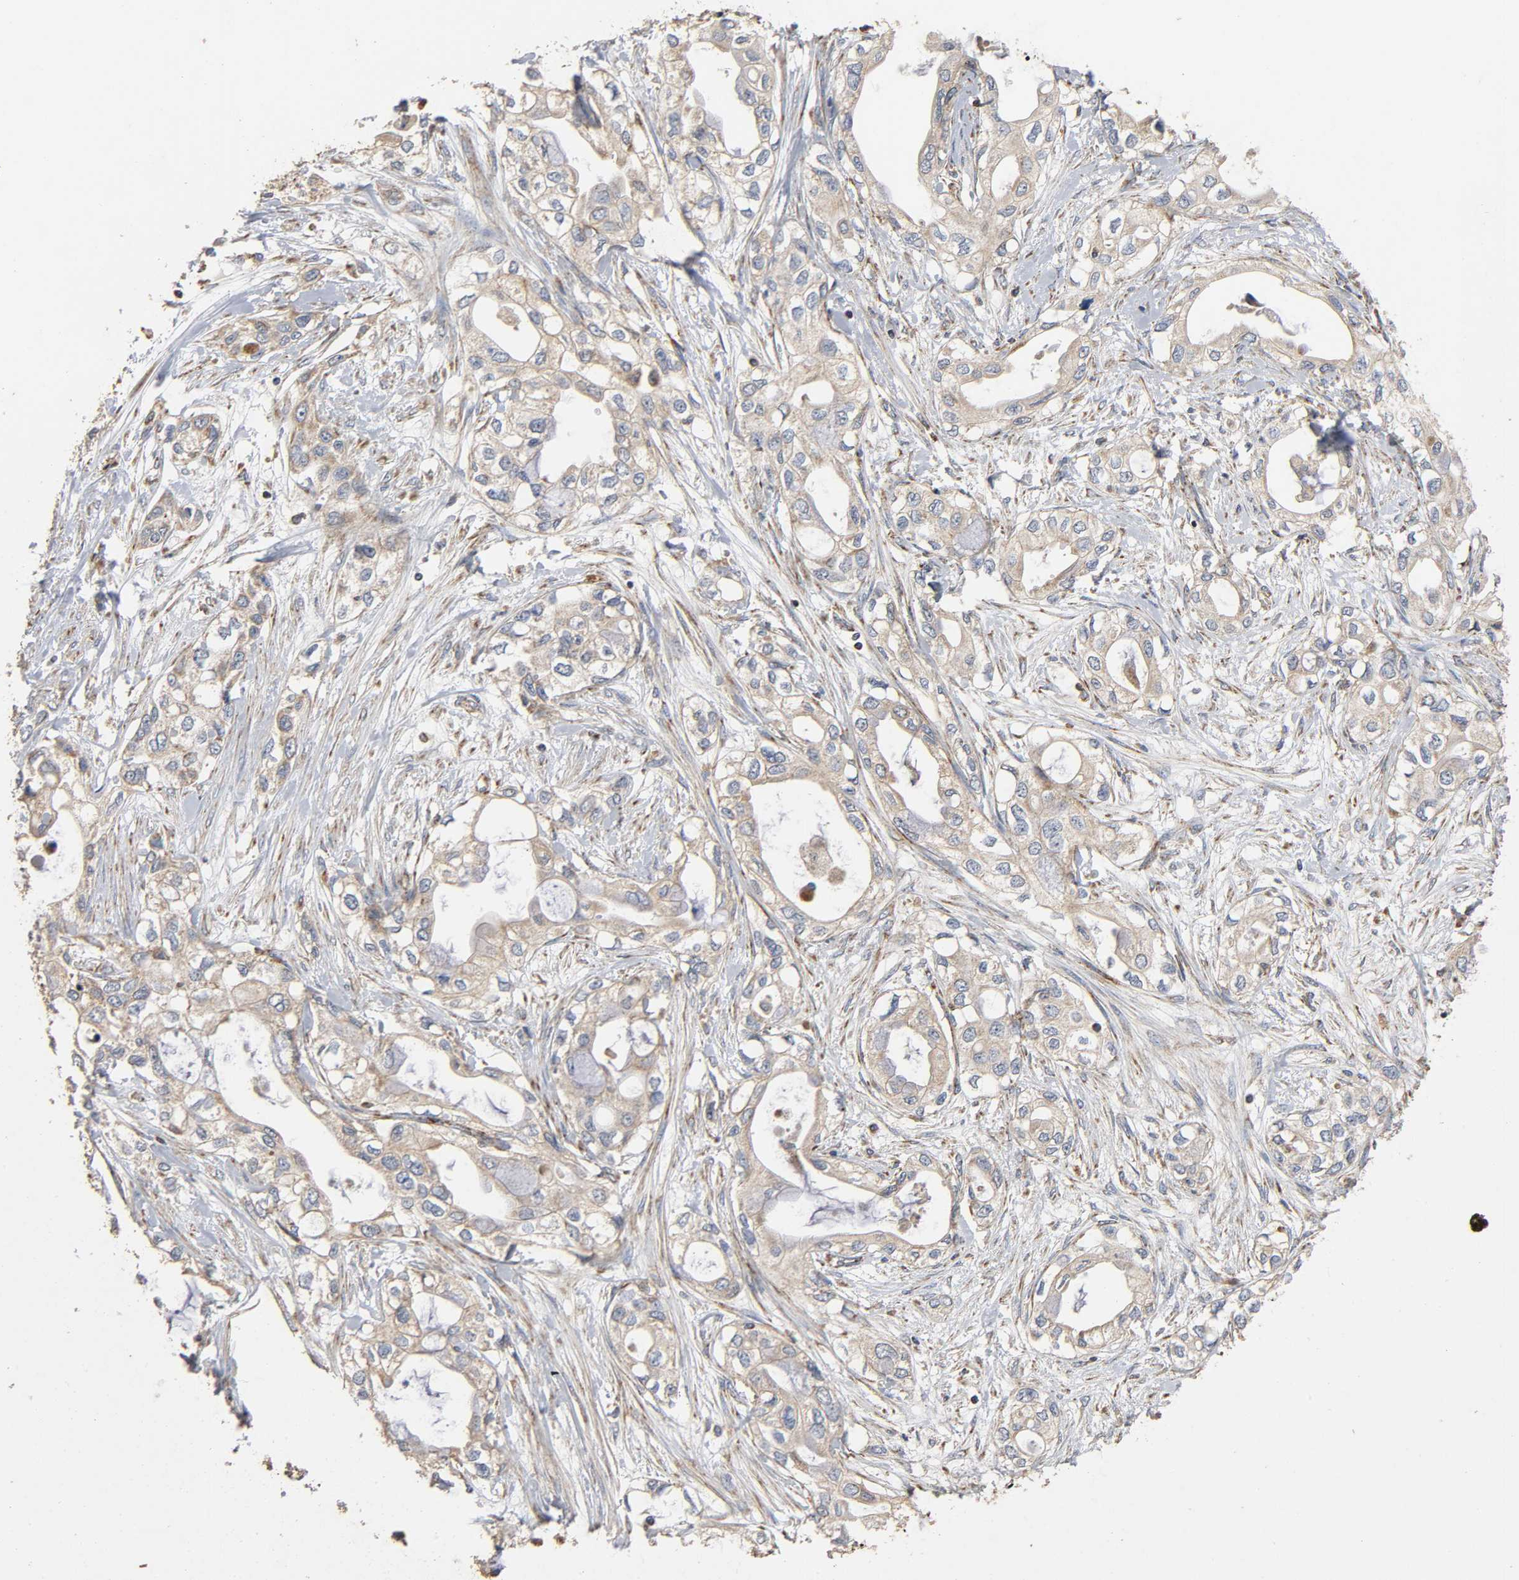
{"staining": {"intensity": "weak", "quantity": ">75%", "location": "cytoplasmic/membranous"}, "tissue": "pancreatic cancer", "cell_type": "Tumor cells", "image_type": "cancer", "snomed": [{"axis": "morphology", "description": "Adenocarcinoma, NOS"}, {"axis": "topography", "description": "Pancreas"}], "caption": "Immunohistochemical staining of human pancreatic cancer (adenocarcinoma) displays low levels of weak cytoplasmic/membranous protein positivity in approximately >75% of tumor cells.", "gene": "NDUFS3", "patient": {"sex": "female", "age": 70}}